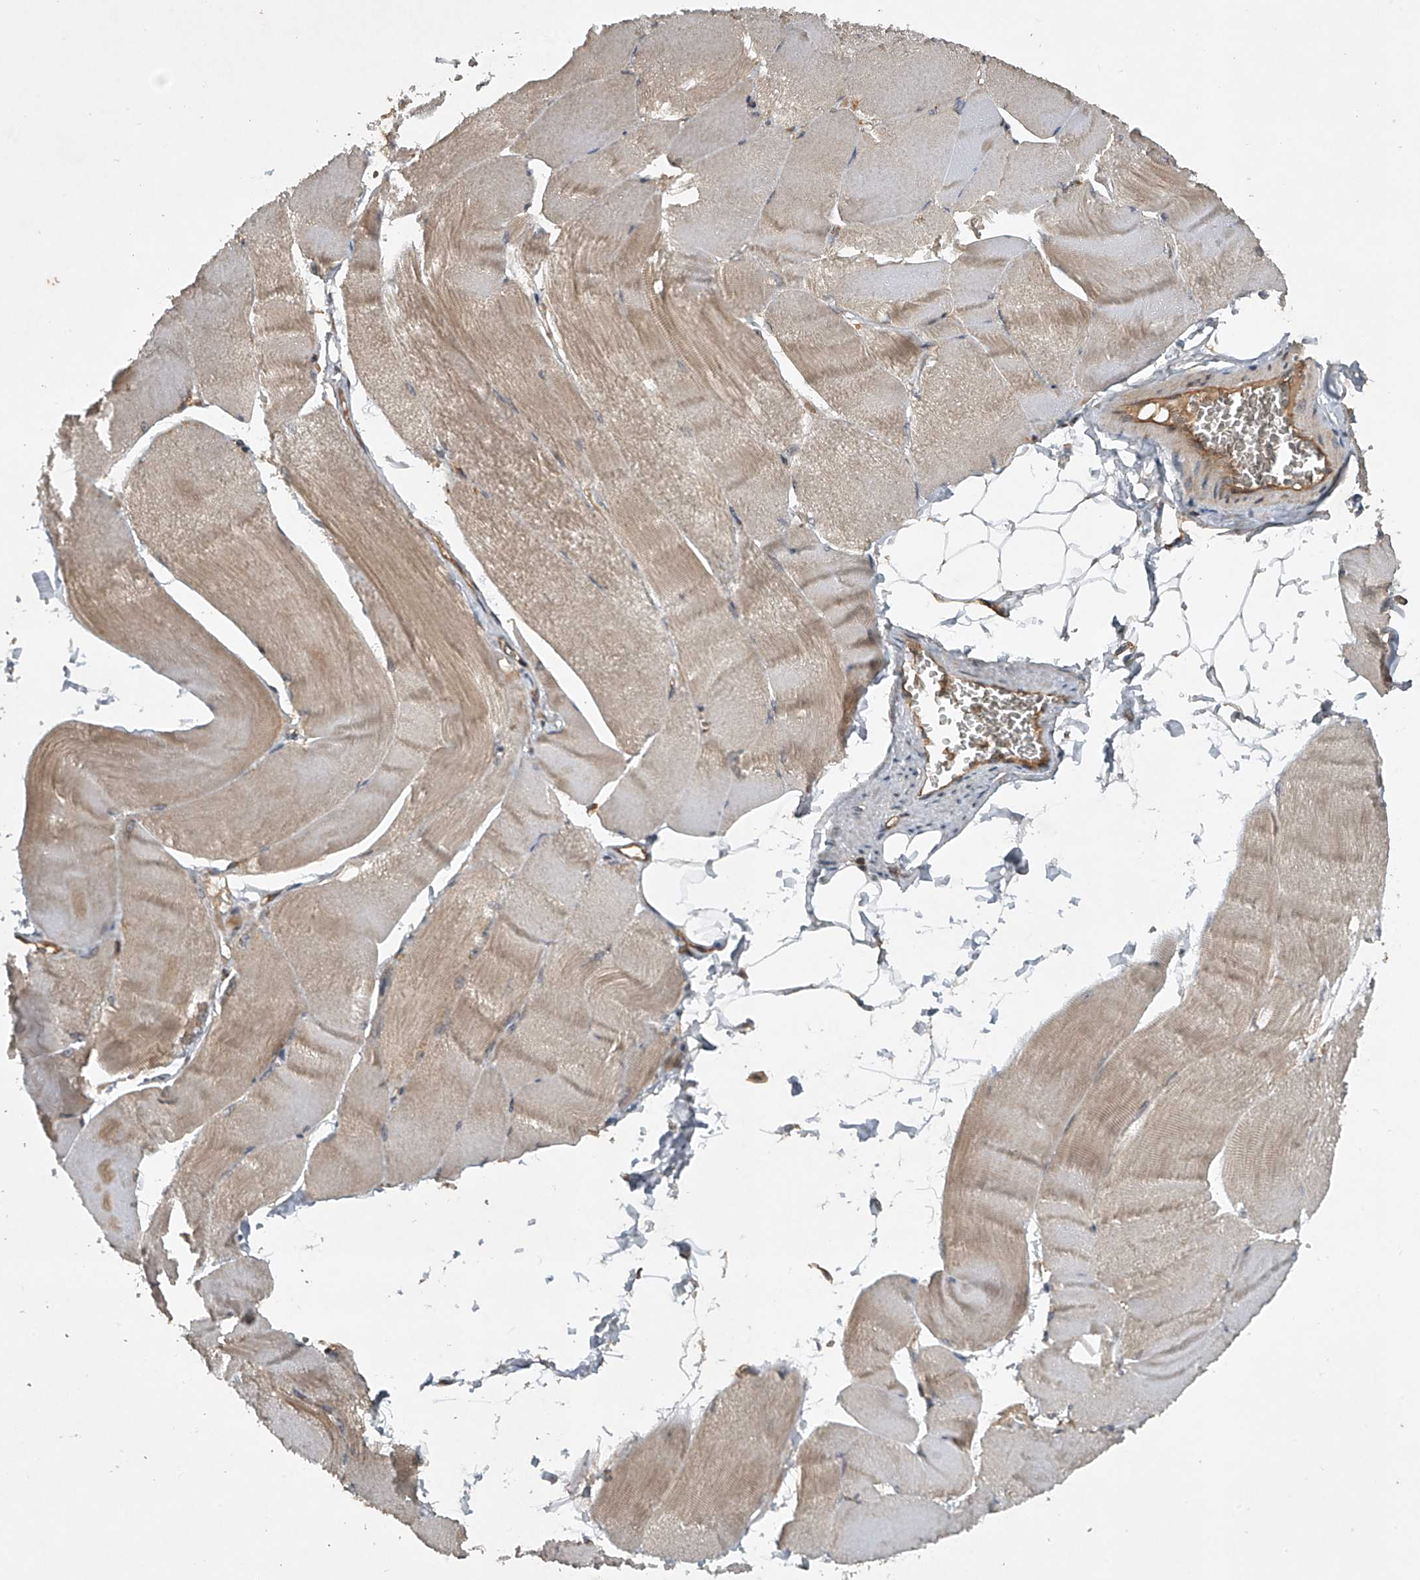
{"staining": {"intensity": "moderate", "quantity": "<25%", "location": "cytoplasmic/membranous"}, "tissue": "skeletal muscle", "cell_type": "Myocytes", "image_type": "normal", "snomed": [{"axis": "morphology", "description": "Normal tissue, NOS"}, {"axis": "morphology", "description": "Basal cell carcinoma"}, {"axis": "topography", "description": "Skeletal muscle"}], "caption": "A high-resolution photomicrograph shows IHC staining of unremarkable skeletal muscle, which exhibits moderate cytoplasmic/membranous staining in about <25% of myocytes. Nuclei are stained in blue.", "gene": "NFS1", "patient": {"sex": "female", "age": 64}}